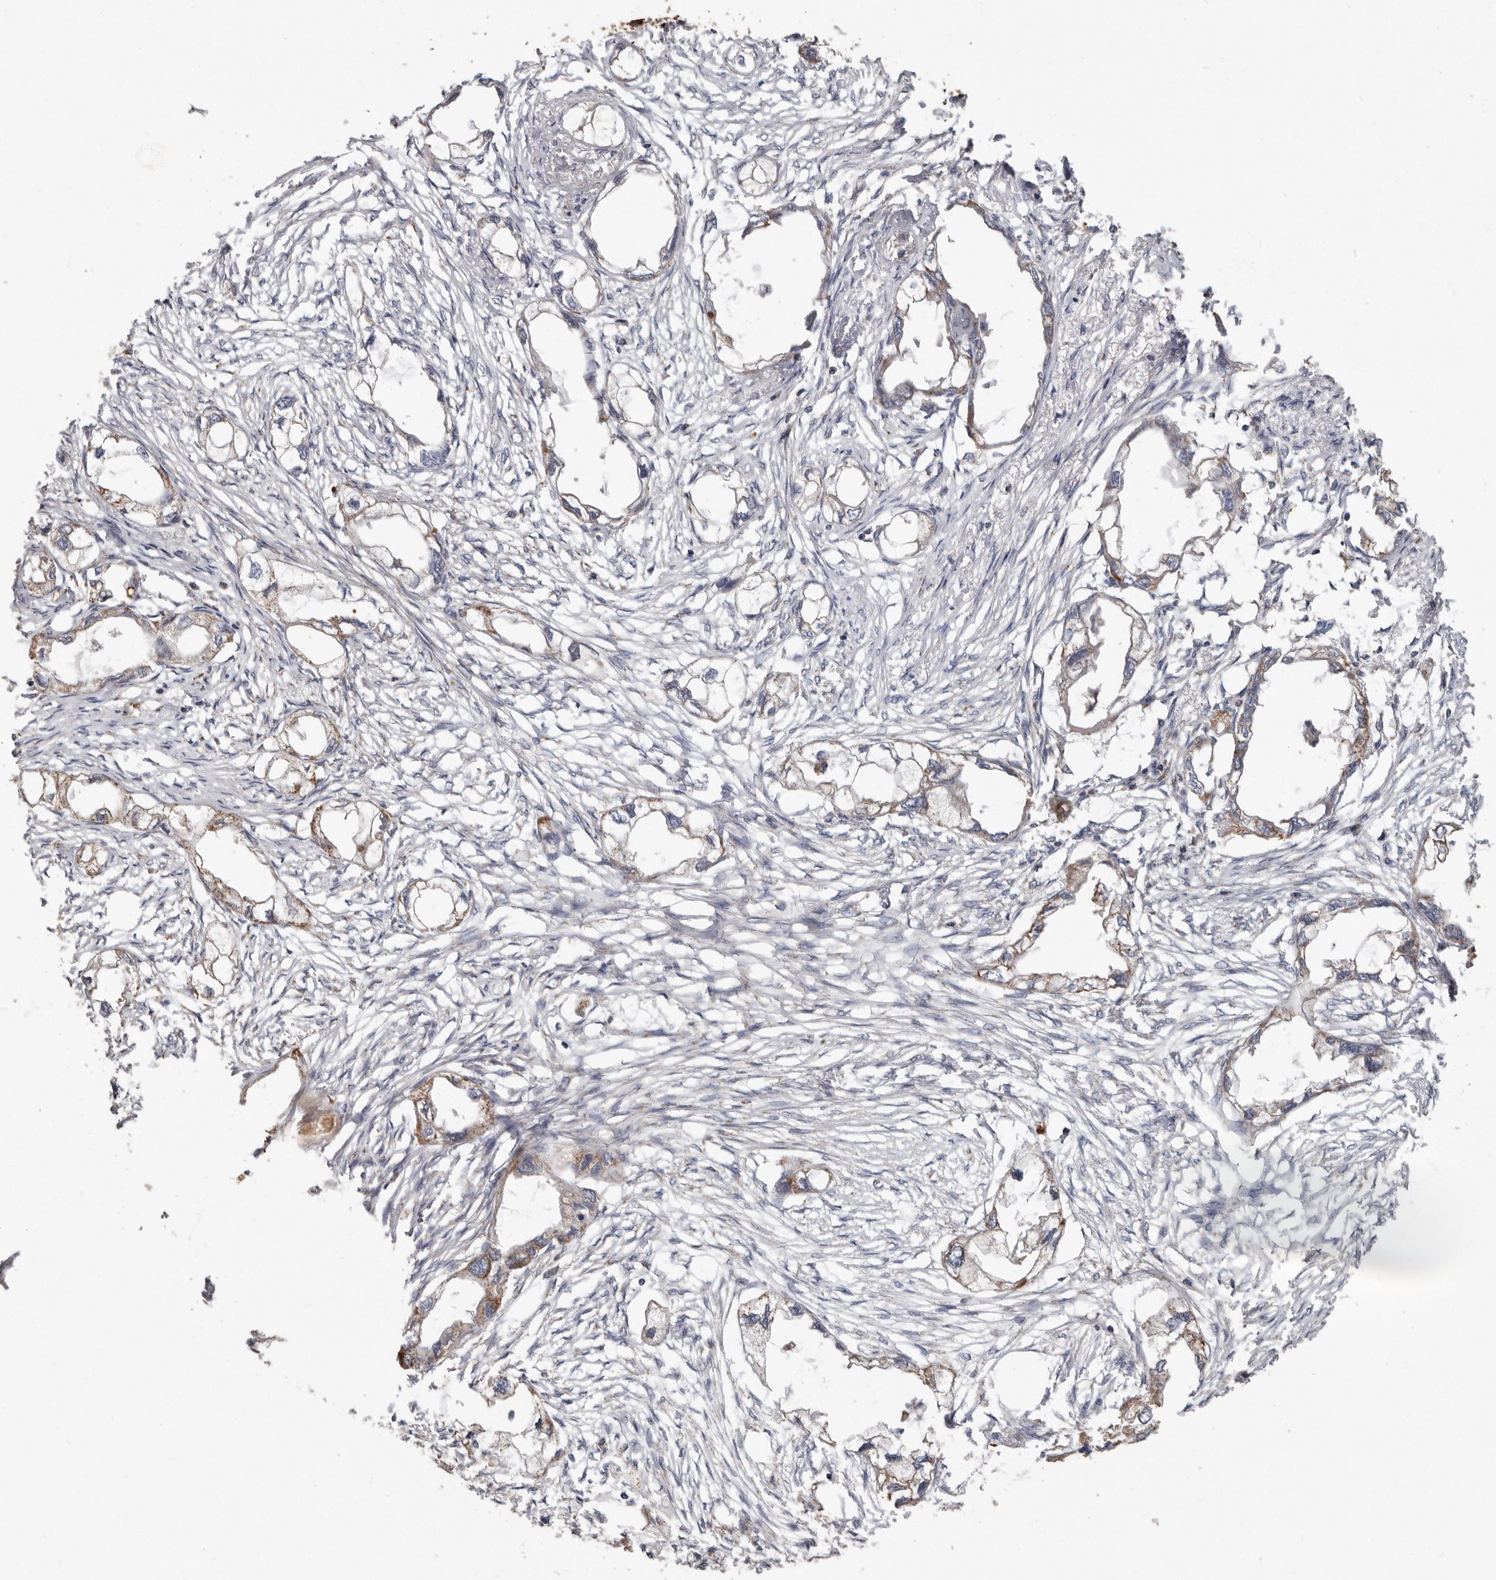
{"staining": {"intensity": "moderate", "quantity": ">75%", "location": "cytoplasmic/membranous"}, "tissue": "endometrial cancer", "cell_type": "Tumor cells", "image_type": "cancer", "snomed": [{"axis": "morphology", "description": "Adenocarcinoma, NOS"}, {"axis": "morphology", "description": "Adenocarcinoma, metastatic, NOS"}, {"axis": "topography", "description": "Adipose tissue"}, {"axis": "topography", "description": "Endometrium"}], "caption": "A medium amount of moderate cytoplasmic/membranous positivity is seen in approximately >75% of tumor cells in endometrial cancer tissue. The protein is stained brown, and the nuclei are stained in blue (DAB IHC with brightfield microscopy, high magnification).", "gene": "KIF26B", "patient": {"sex": "female", "age": 67}}